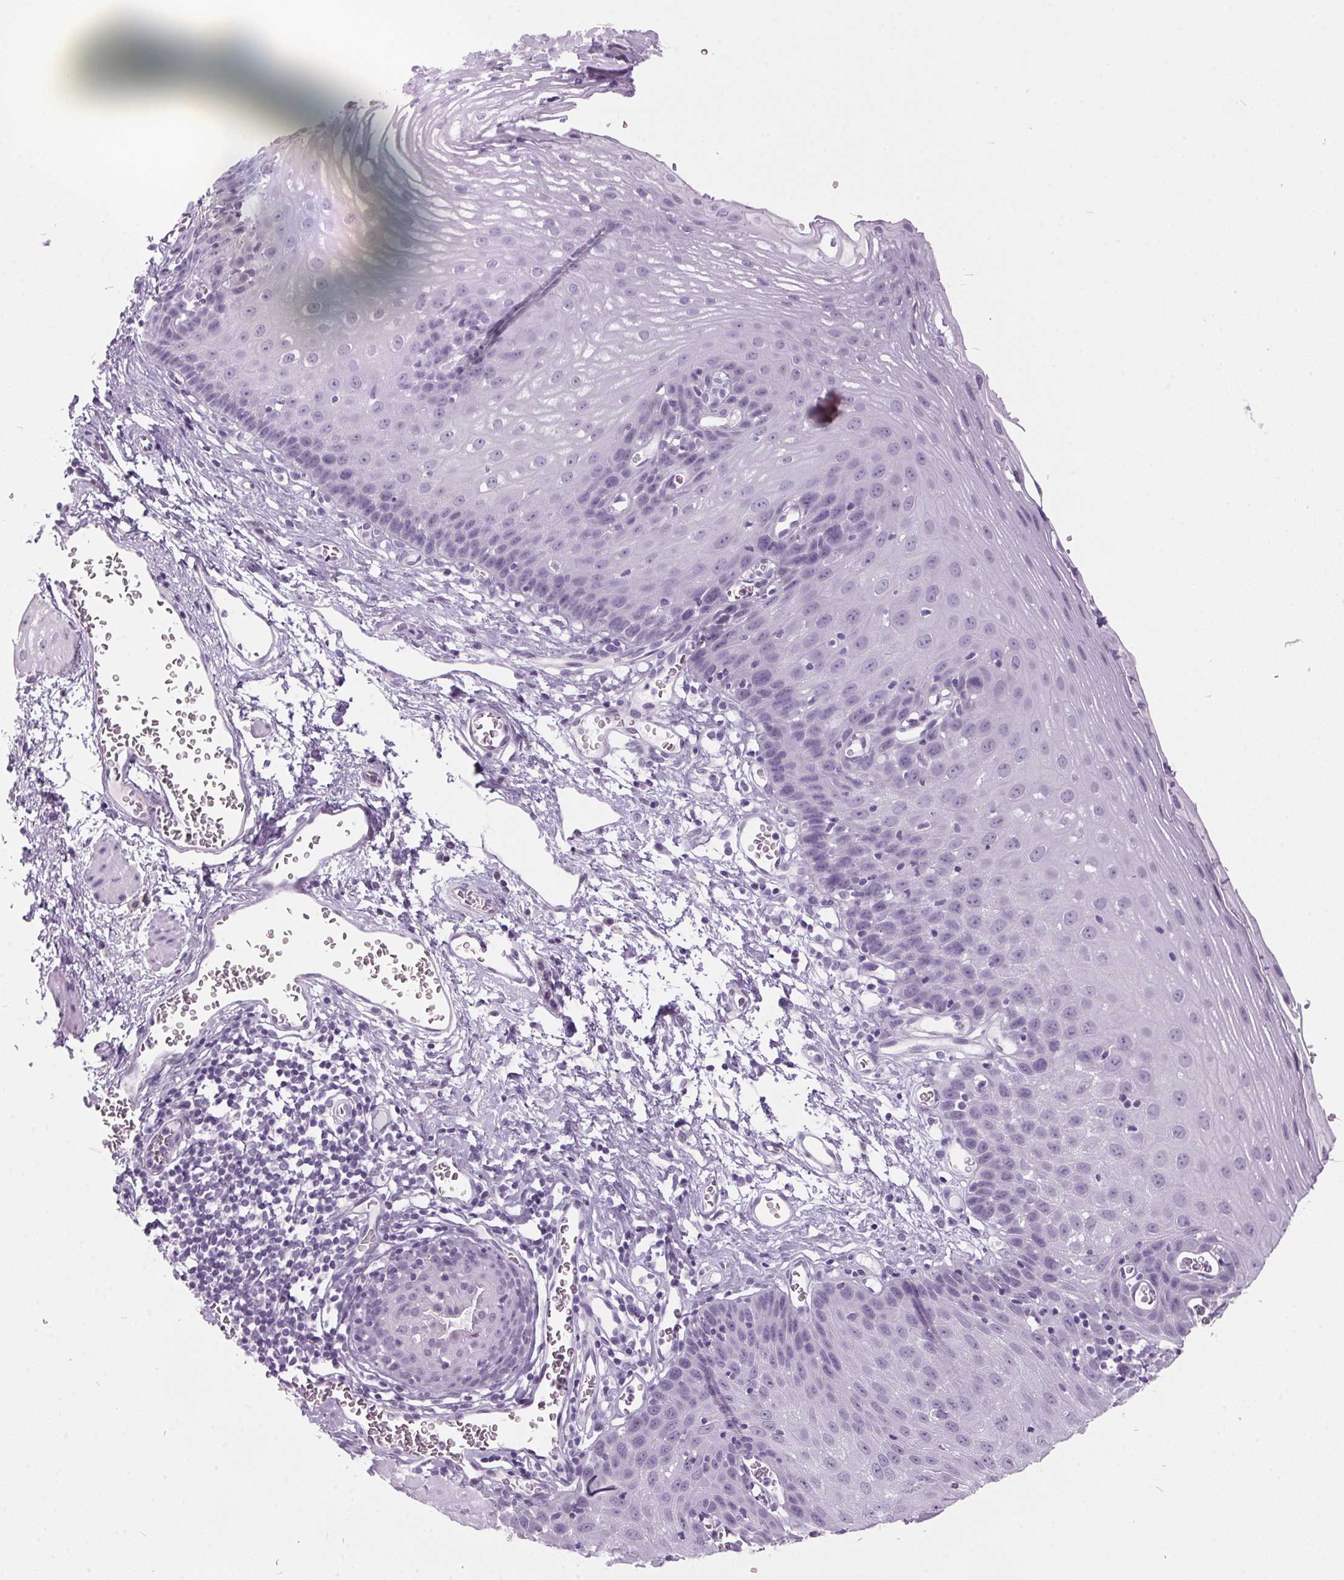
{"staining": {"intensity": "negative", "quantity": "none", "location": "none"}, "tissue": "esophagus", "cell_type": "Squamous epithelial cells", "image_type": "normal", "snomed": [{"axis": "morphology", "description": "Normal tissue, NOS"}, {"axis": "topography", "description": "Esophagus"}], "caption": "Micrograph shows no protein positivity in squamous epithelial cells of normal esophagus.", "gene": "ODAD2", "patient": {"sex": "male", "age": 72}}